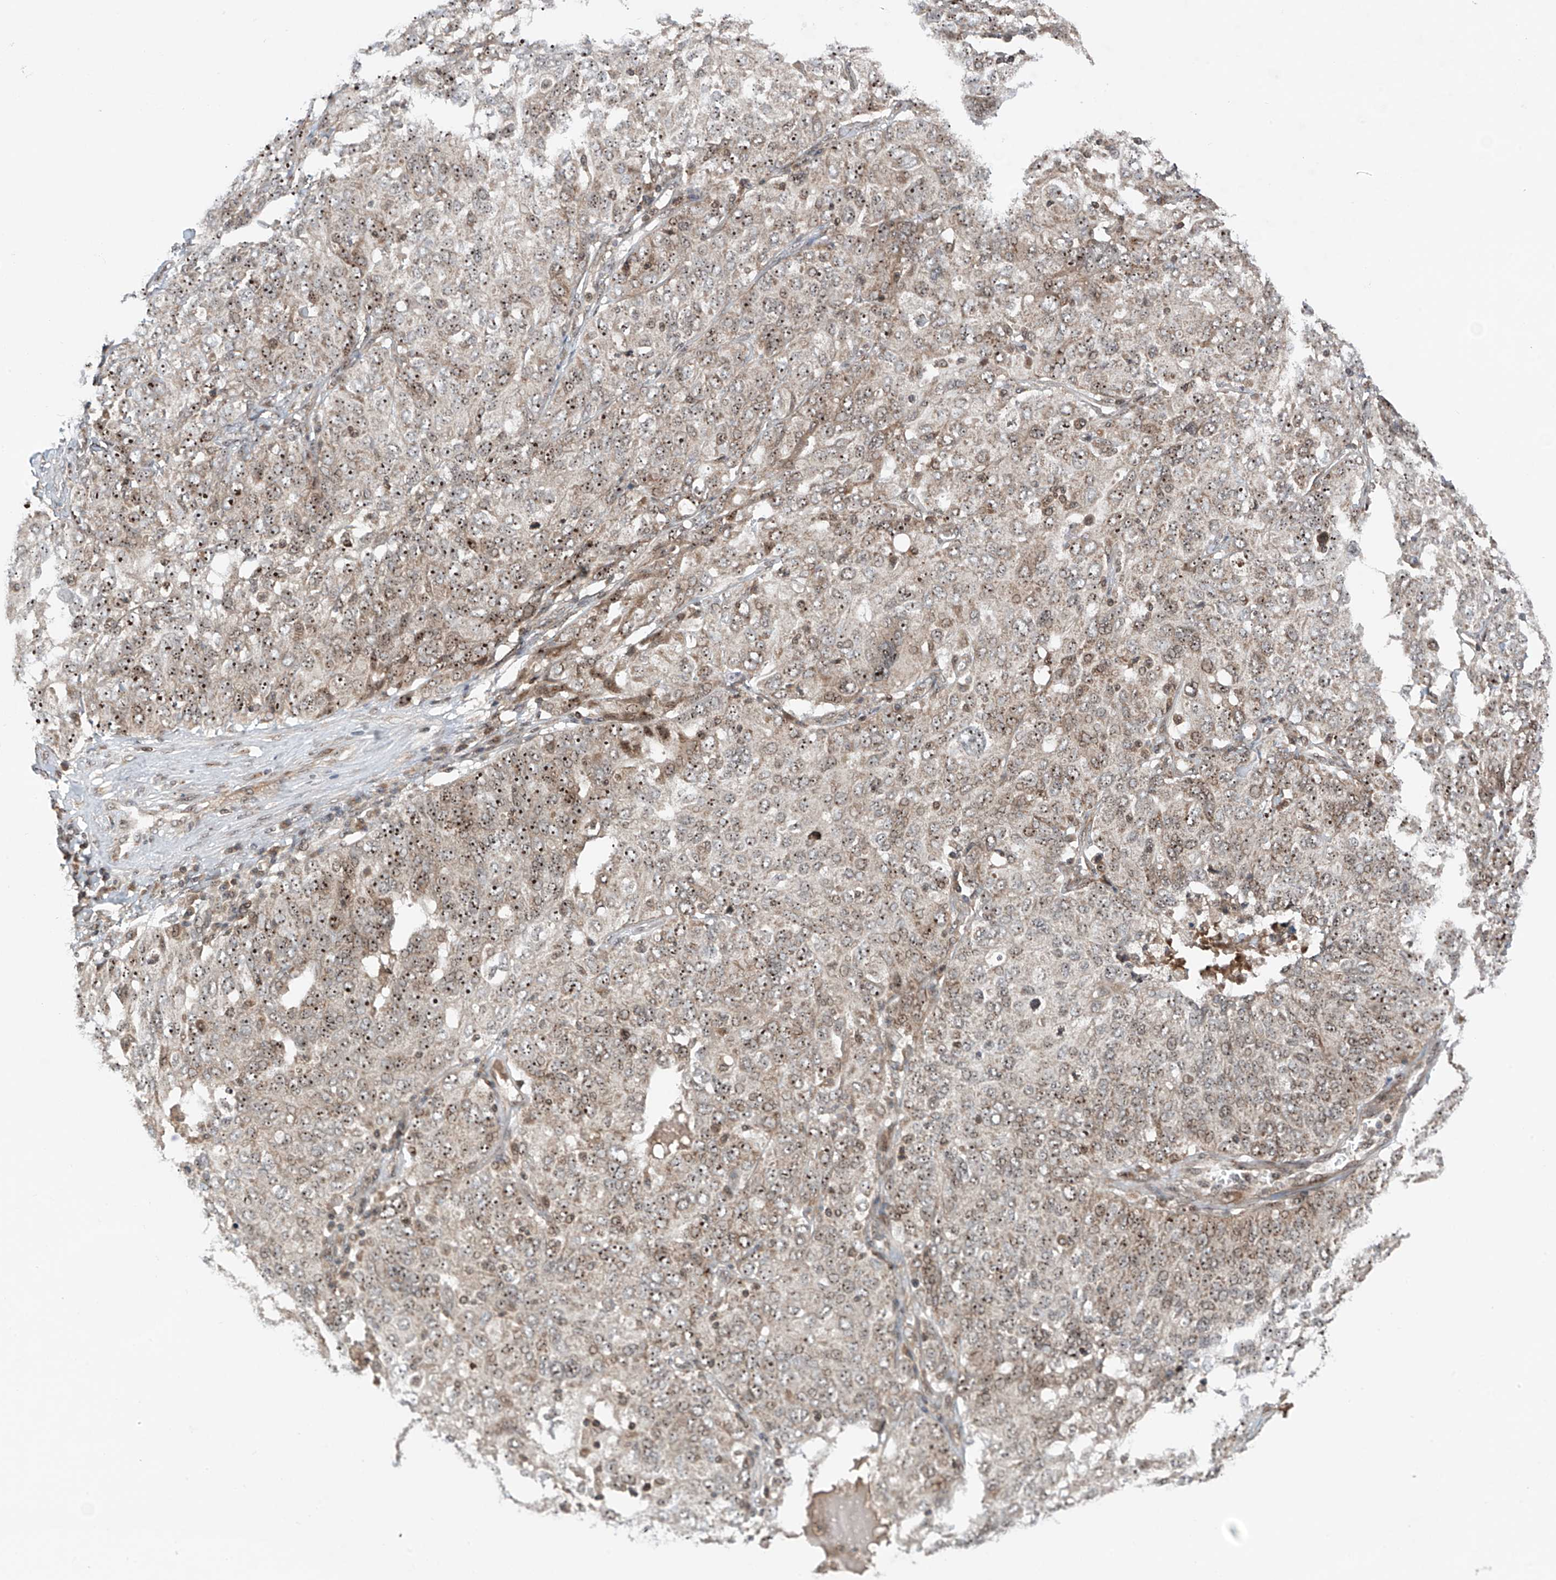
{"staining": {"intensity": "moderate", "quantity": ">75%", "location": "nuclear"}, "tissue": "ovarian cancer", "cell_type": "Tumor cells", "image_type": "cancer", "snomed": [{"axis": "morphology", "description": "Carcinoma, endometroid"}, {"axis": "topography", "description": "Ovary"}], "caption": "The histopathology image exhibits immunohistochemical staining of ovarian endometroid carcinoma. There is moderate nuclear positivity is seen in about >75% of tumor cells.", "gene": "C1orf131", "patient": {"sex": "female", "age": 62}}